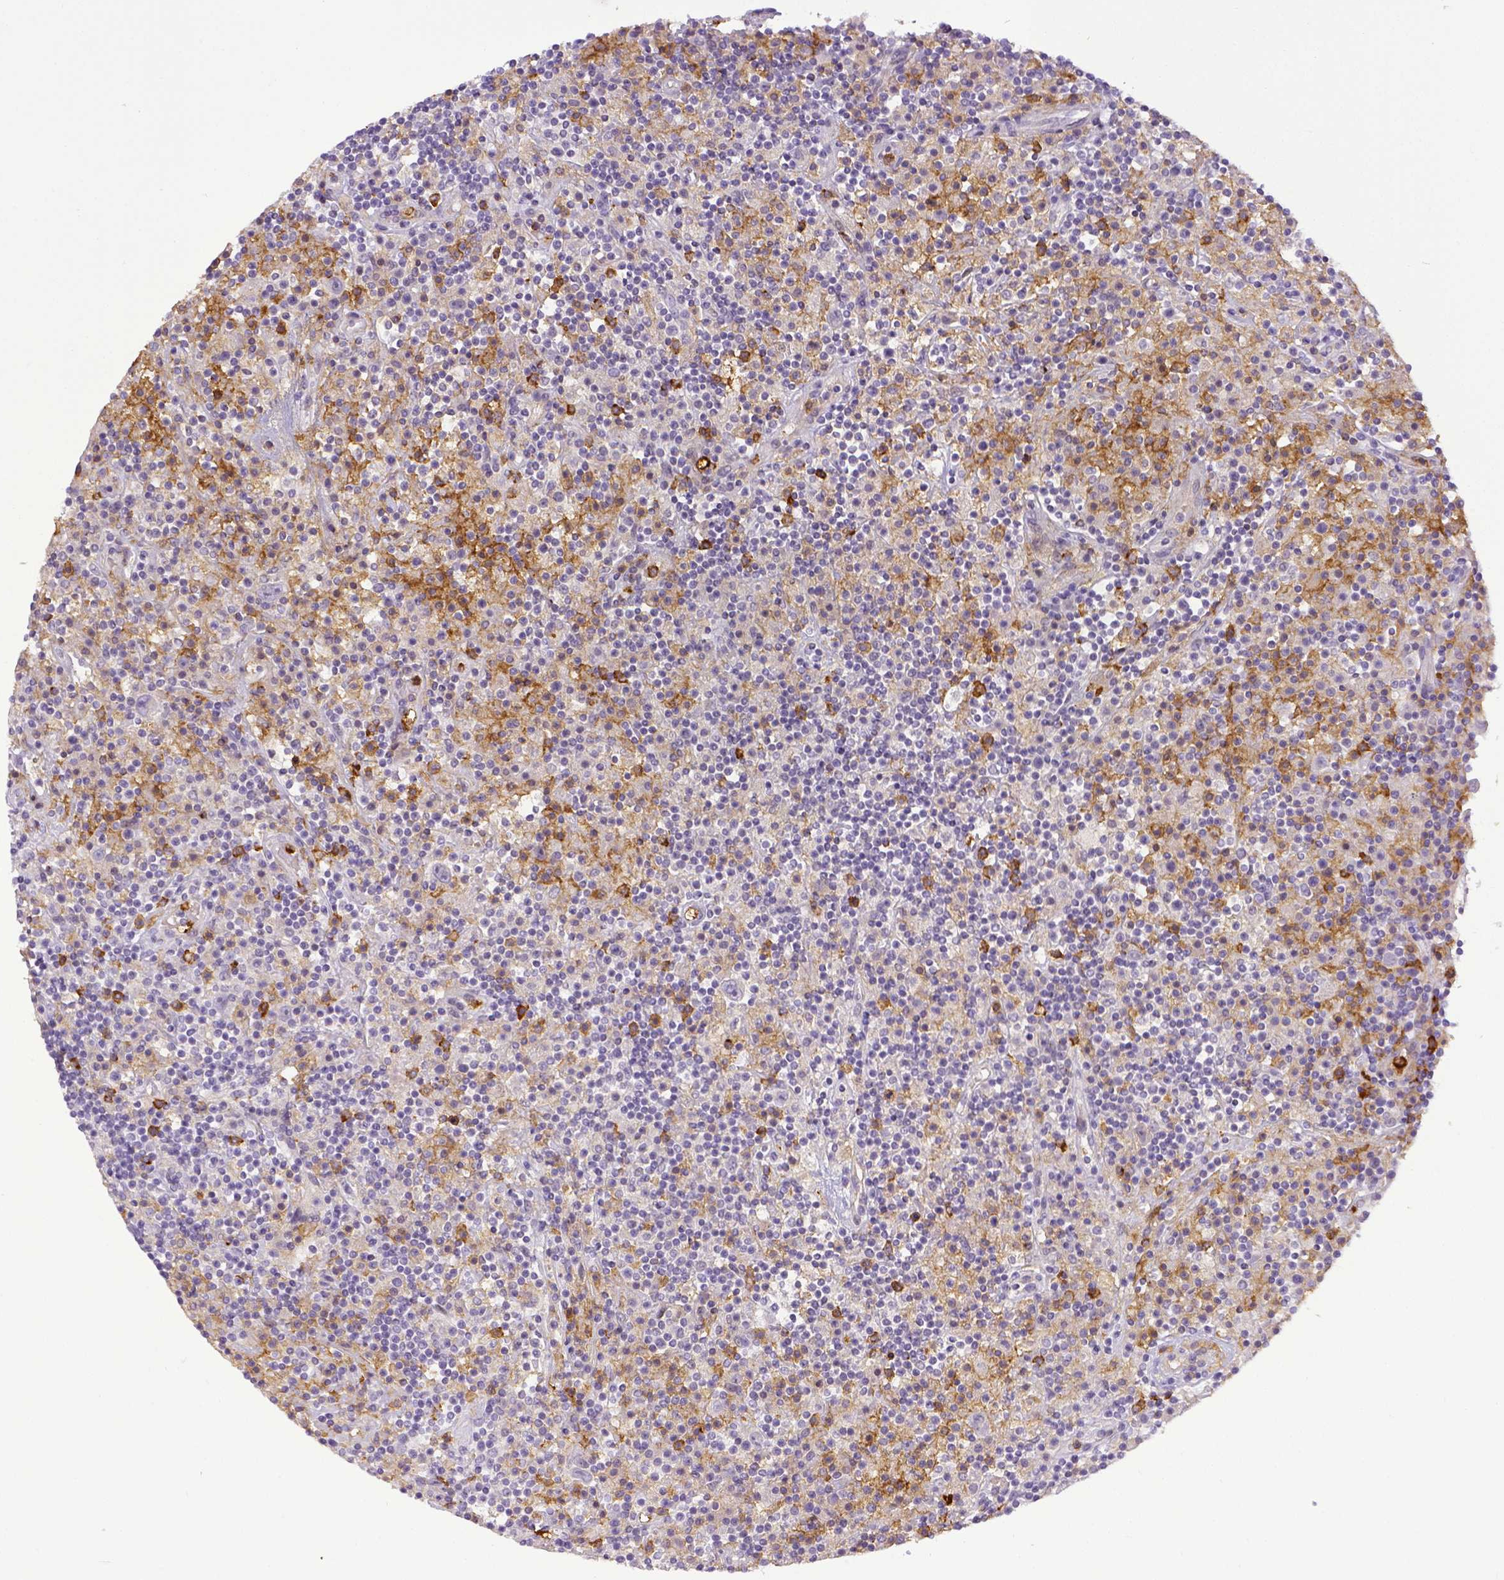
{"staining": {"intensity": "negative", "quantity": "none", "location": "none"}, "tissue": "lymphoma", "cell_type": "Tumor cells", "image_type": "cancer", "snomed": [{"axis": "morphology", "description": "Hodgkin's disease, NOS"}, {"axis": "topography", "description": "Lymph node"}], "caption": "An IHC photomicrograph of Hodgkin's disease is shown. There is no staining in tumor cells of Hodgkin's disease.", "gene": "ITGAM", "patient": {"sex": "male", "age": 70}}